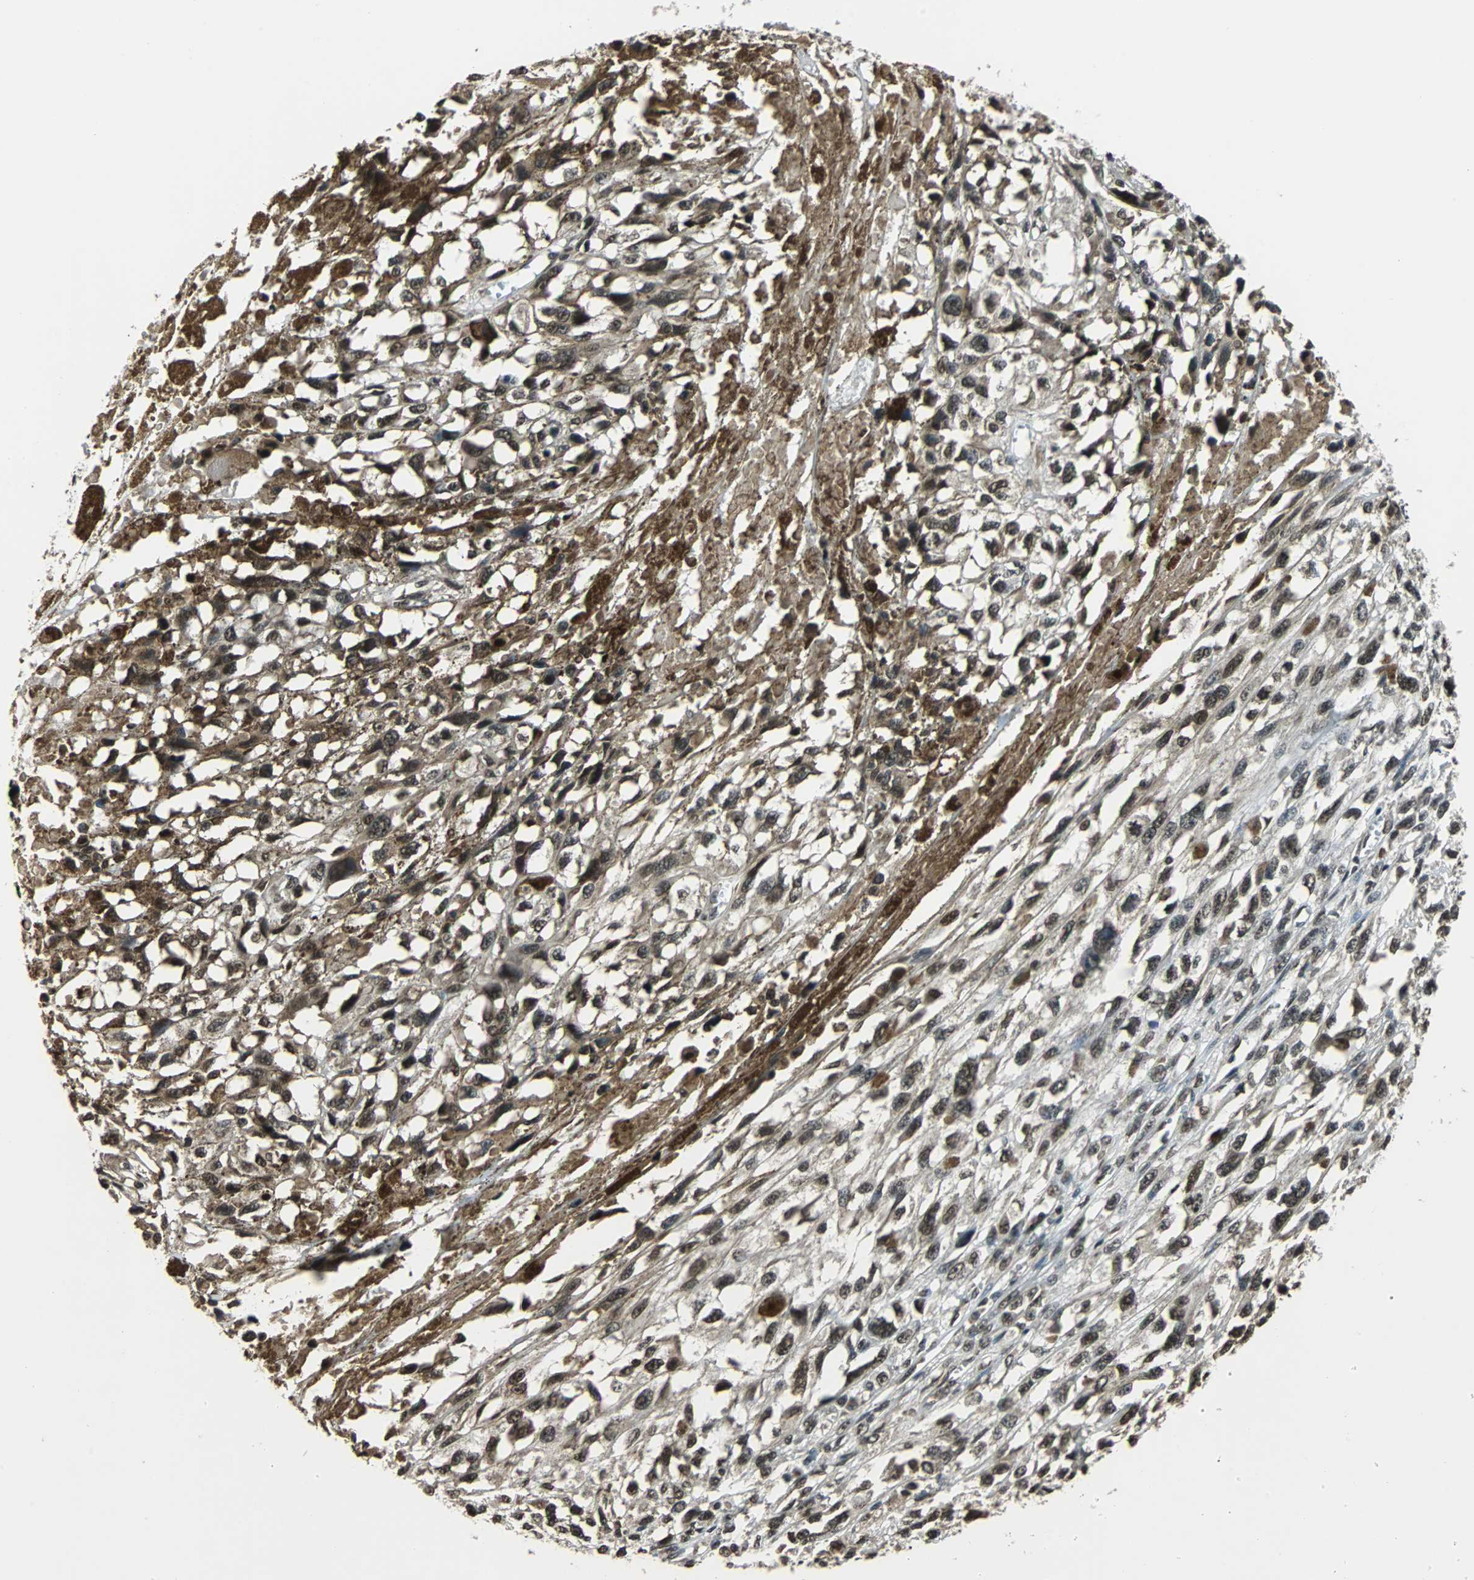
{"staining": {"intensity": "strong", "quantity": ">75%", "location": "cytoplasmic/membranous,nuclear"}, "tissue": "melanoma", "cell_type": "Tumor cells", "image_type": "cancer", "snomed": [{"axis": "morphology", "description": "Malignant melanoma, Metastatic site"}, {"axis": "topography", "description": "Lymph node"}], "caption": "Tumor cells demonstrate strong cytoplasmic/membranous and nuclear expression in about >75% of cells in melanoma.", "gene": "REST", "patient": {"sex": "male", "age": 59}}